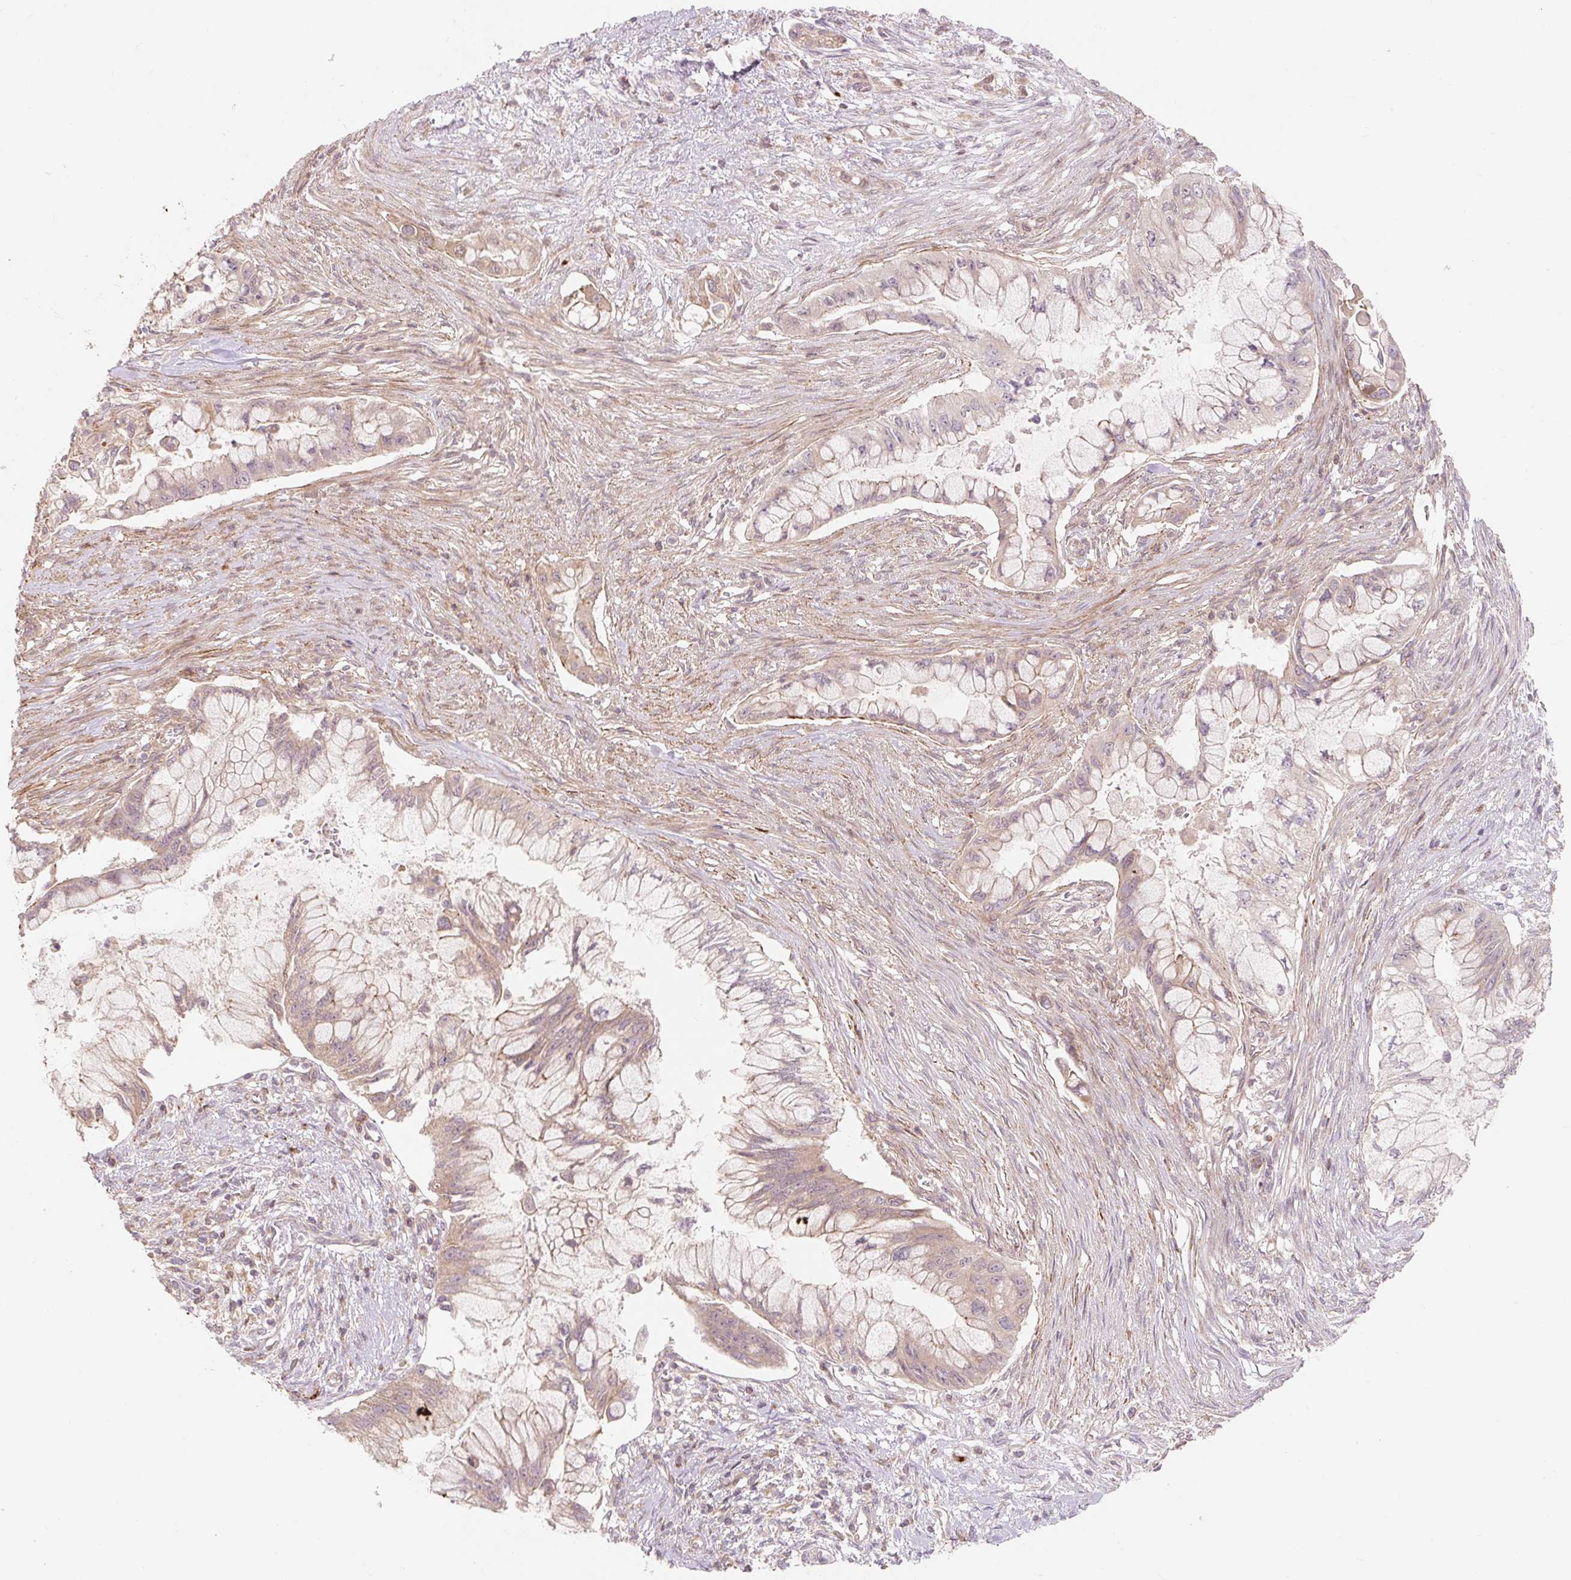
{"staining": {"intensity": "weak", "quantity": ">75%", "location": "cytoplasmic/membranous"}, "tissue": "pancreatic cancer", "cell_type": "Tumor cells", "image_type": "cancer", "snomed": [{"axis": "morphology", "description": "Adenocarcinoma, NOS"}, {"axis": "topography", "description": "Pancreas"}], "caption": "Weak cytoplasmic/membranous protein staining is present in approximately >75% of tumor cells in adenocarcinoma (pancreatic).", "gene": "EMC10", "patient": {"sex": "male", "age": 48}}